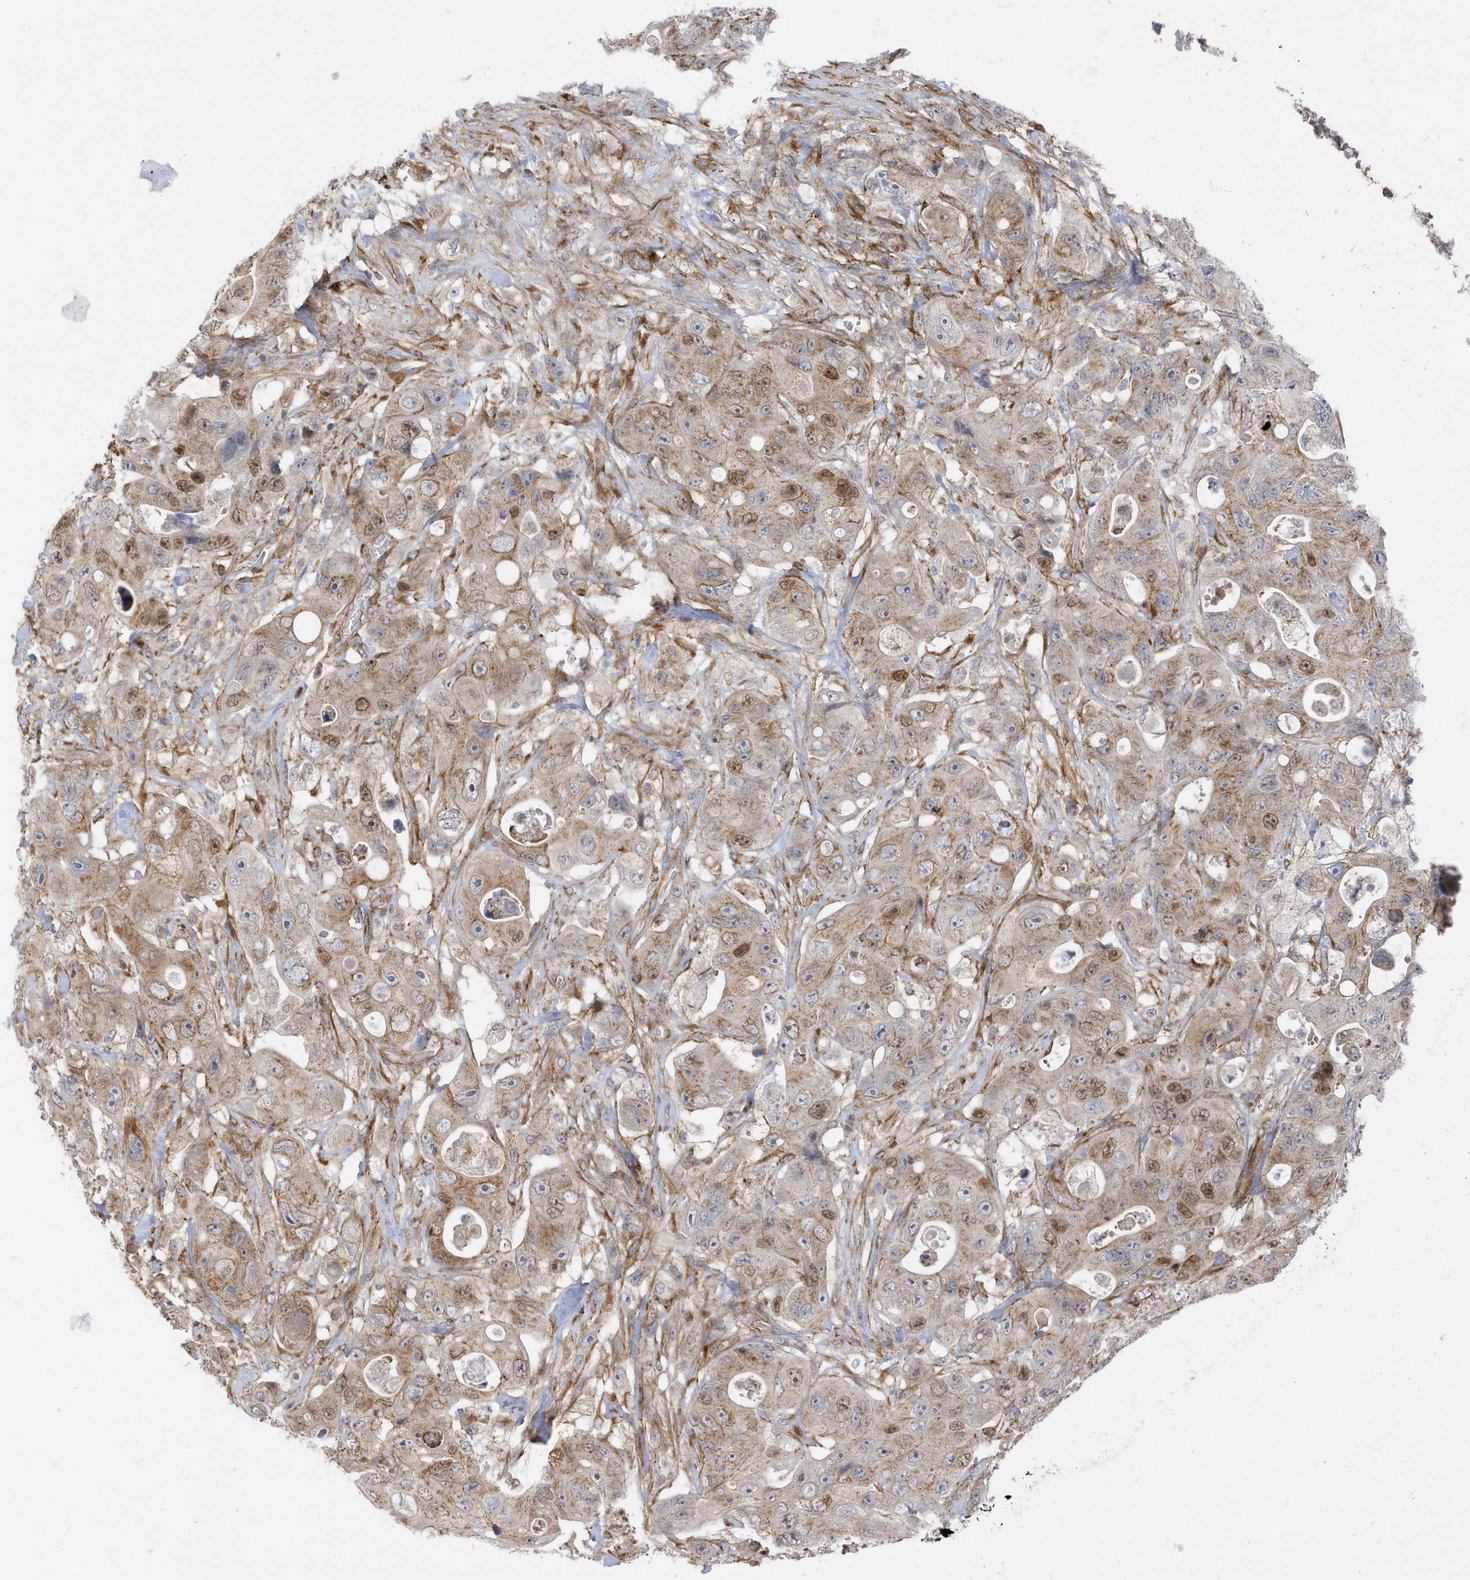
{"staining": {"intensity": "moderate", "quantity": ">75%", "location": "cytoplasmic/membranous,nuclear"}, "tissue": "colorectal cancer", "cell_type": "Tumor cells", "image_type": "cancer", "snomed": [{"axis": "morphology", "description": "Adenocarcinoma, NOS"}, {"axis": "topography", "description": "Colon"}], "caption": "Protein staining of colorectal adenocarcinoma tissue reveals moderate cytoplasmic/membranous and nuclear staining in about >75% of tumor cells.", "gene": "HRH4", "patient": {"sex": "female", "age": 46}}